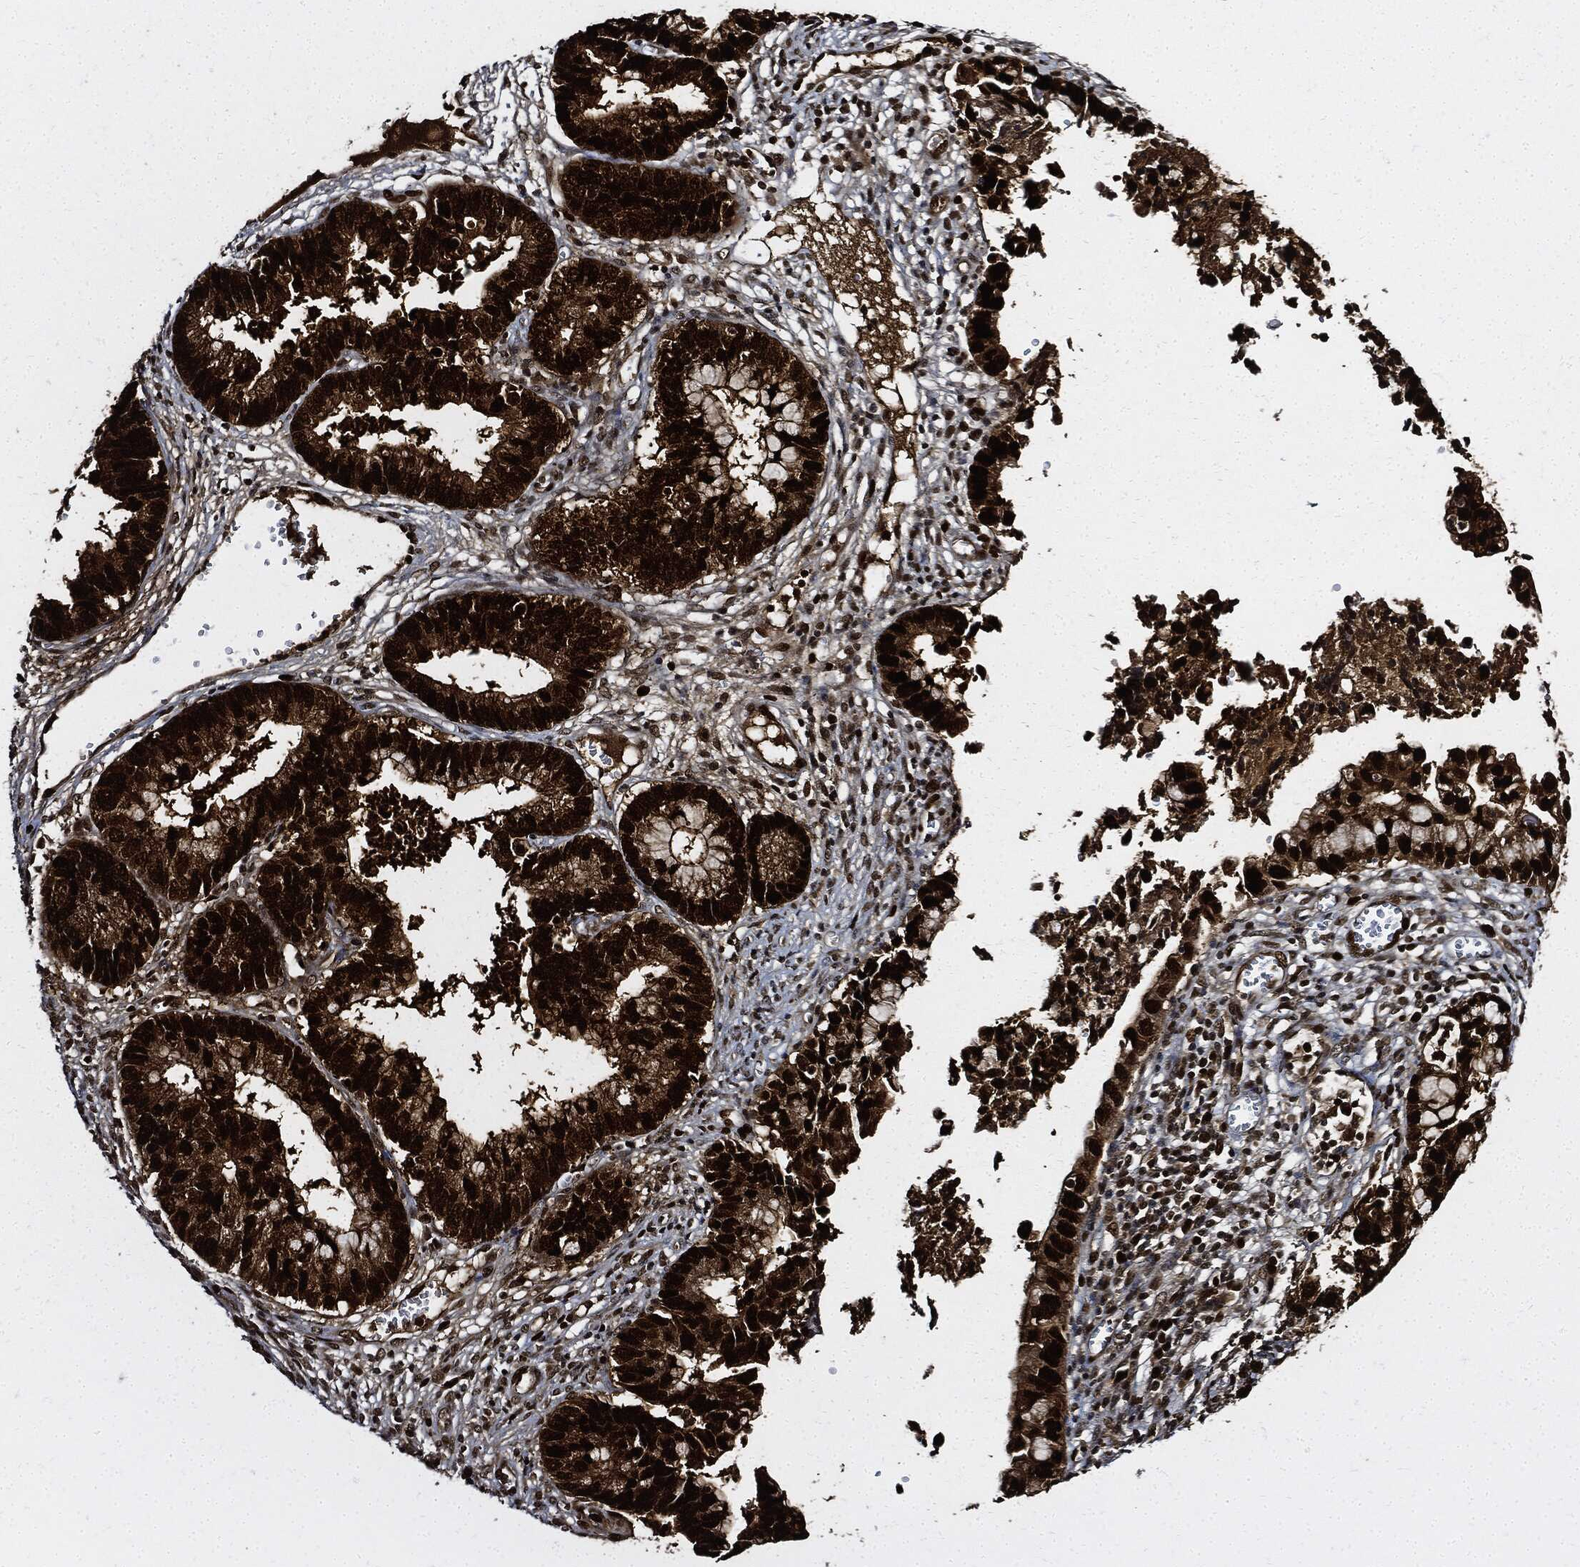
{"staining": {"intensity": "strong", "quantity": ">75%", "location": "cytoplasmic/membranous,nuclear"}, "tissue": "cervical cancer", "cell_type": "Tumor cells", "image_type": "cancer", "snomed": [{"axis": "morphology", "description": "Adenocarcinoma, NOS"}, {"axis": "topography", "description": "Cervix"}], "caption": "A high-resolution image shows immunohistochemistry (IHC) staining of cervical cancer (adenocarcinoma), which demonstrates strong cytoplasmic/membranous and nuclear positivity in approximately >75% of tumor cells. The staining is performed using DAB brown chromogen to label protein expression. The nuclei are counter-stained blue using hematoxylin.", "gene": "PCNA", "patient": {"sex": "female", "age": 44}}